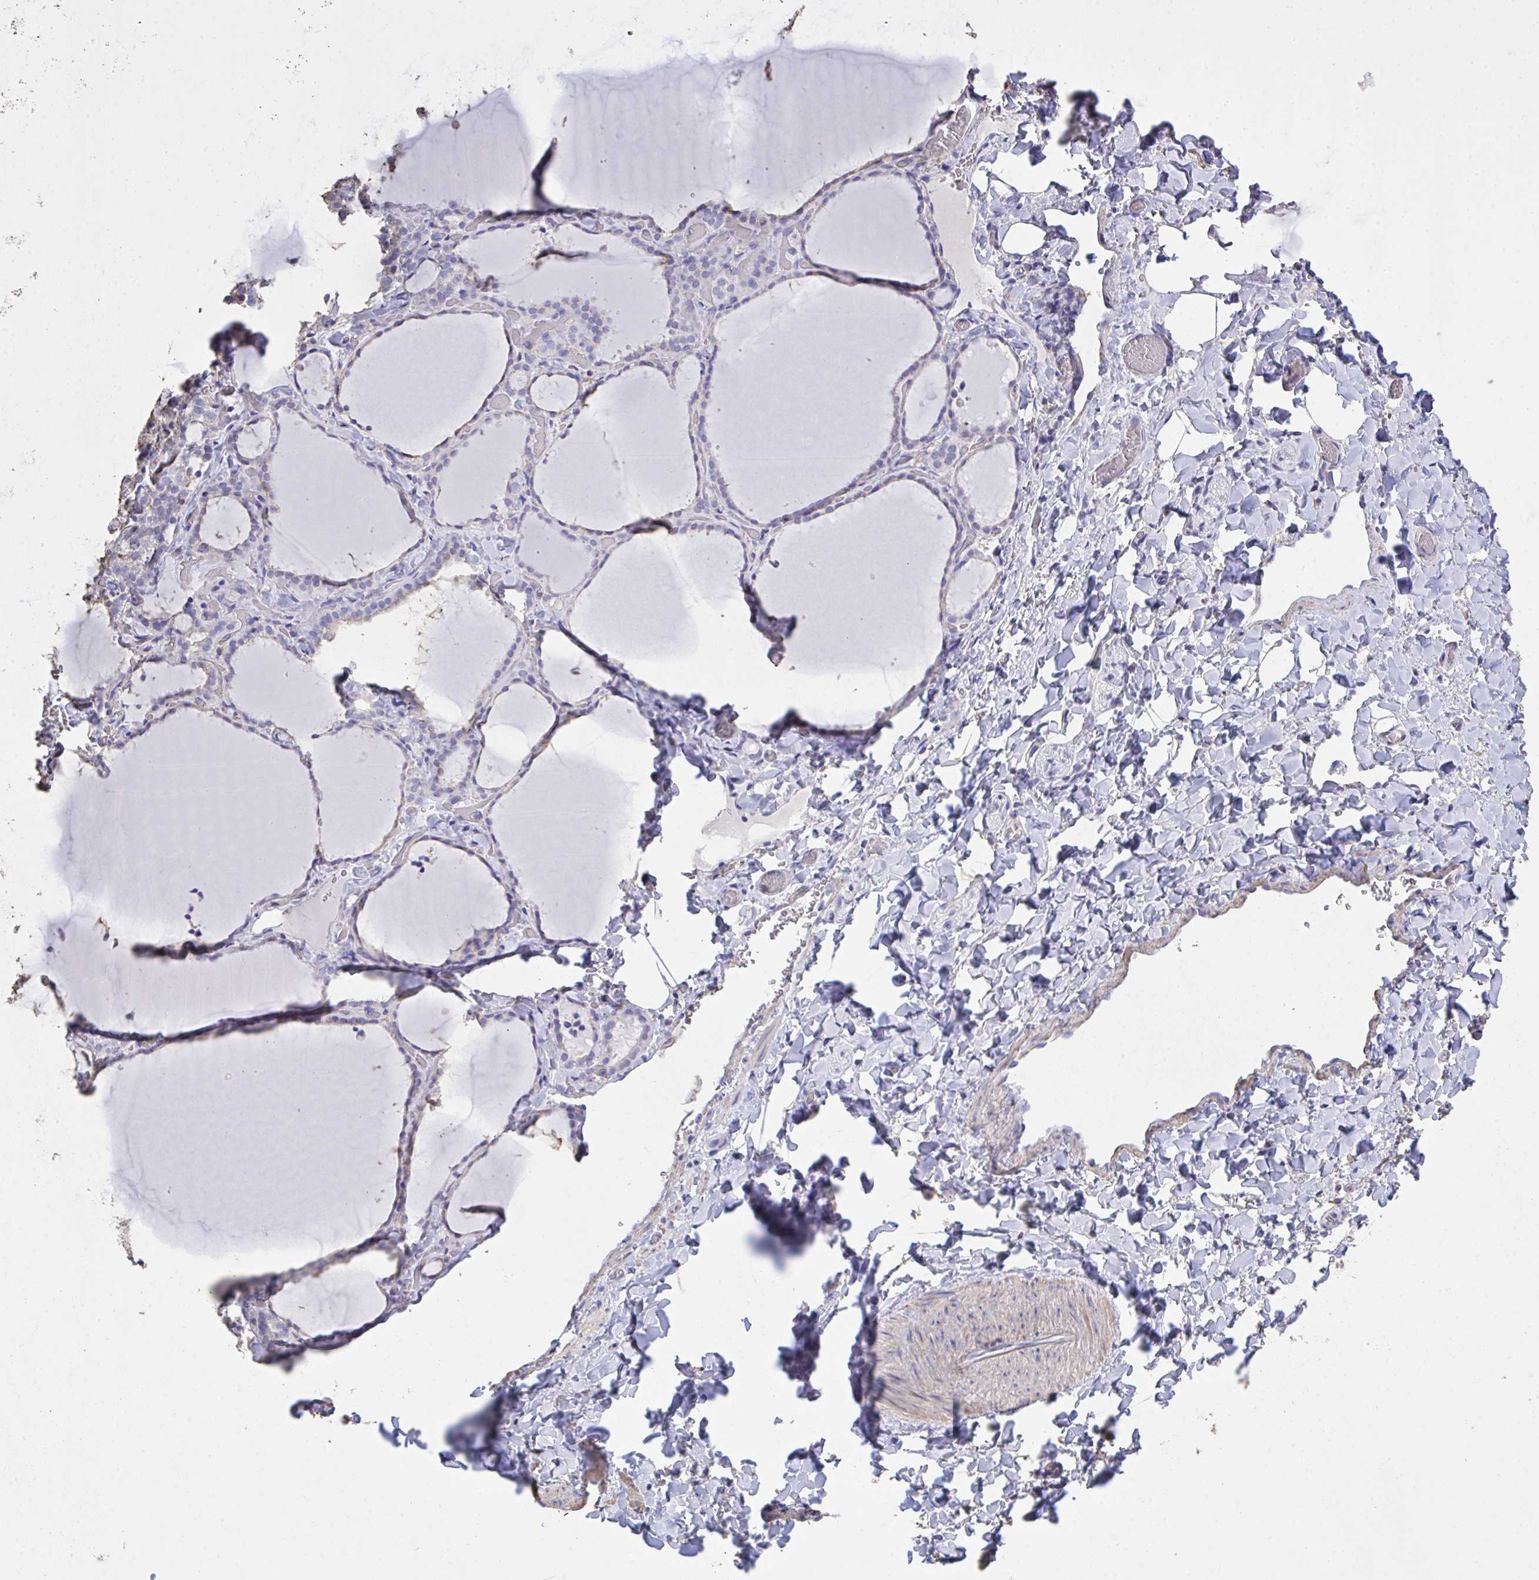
{"staining": {"intensity": "negative", "quantity": "none", "location": "none"}, "tissue": "thyroid gland", "cell_type": "Glandular cells", "image_type": "normal", "snomed": [{"axis": "morphology", "description": "Normal tissue, NOS"}, {"axis": "topography", "description": "Thyroid gland"}], "caption": "Immunohistochemistry (IHC) of unremarkable human thyroid gland exhibits no staining in glandular cells. (DAB (3,3'-diaminobenzidine) immunohistochemistry (IHC) with hematoxylin counter stain).", "gene": "IL23R", "patient": {"sex": "female", "age": 22}}